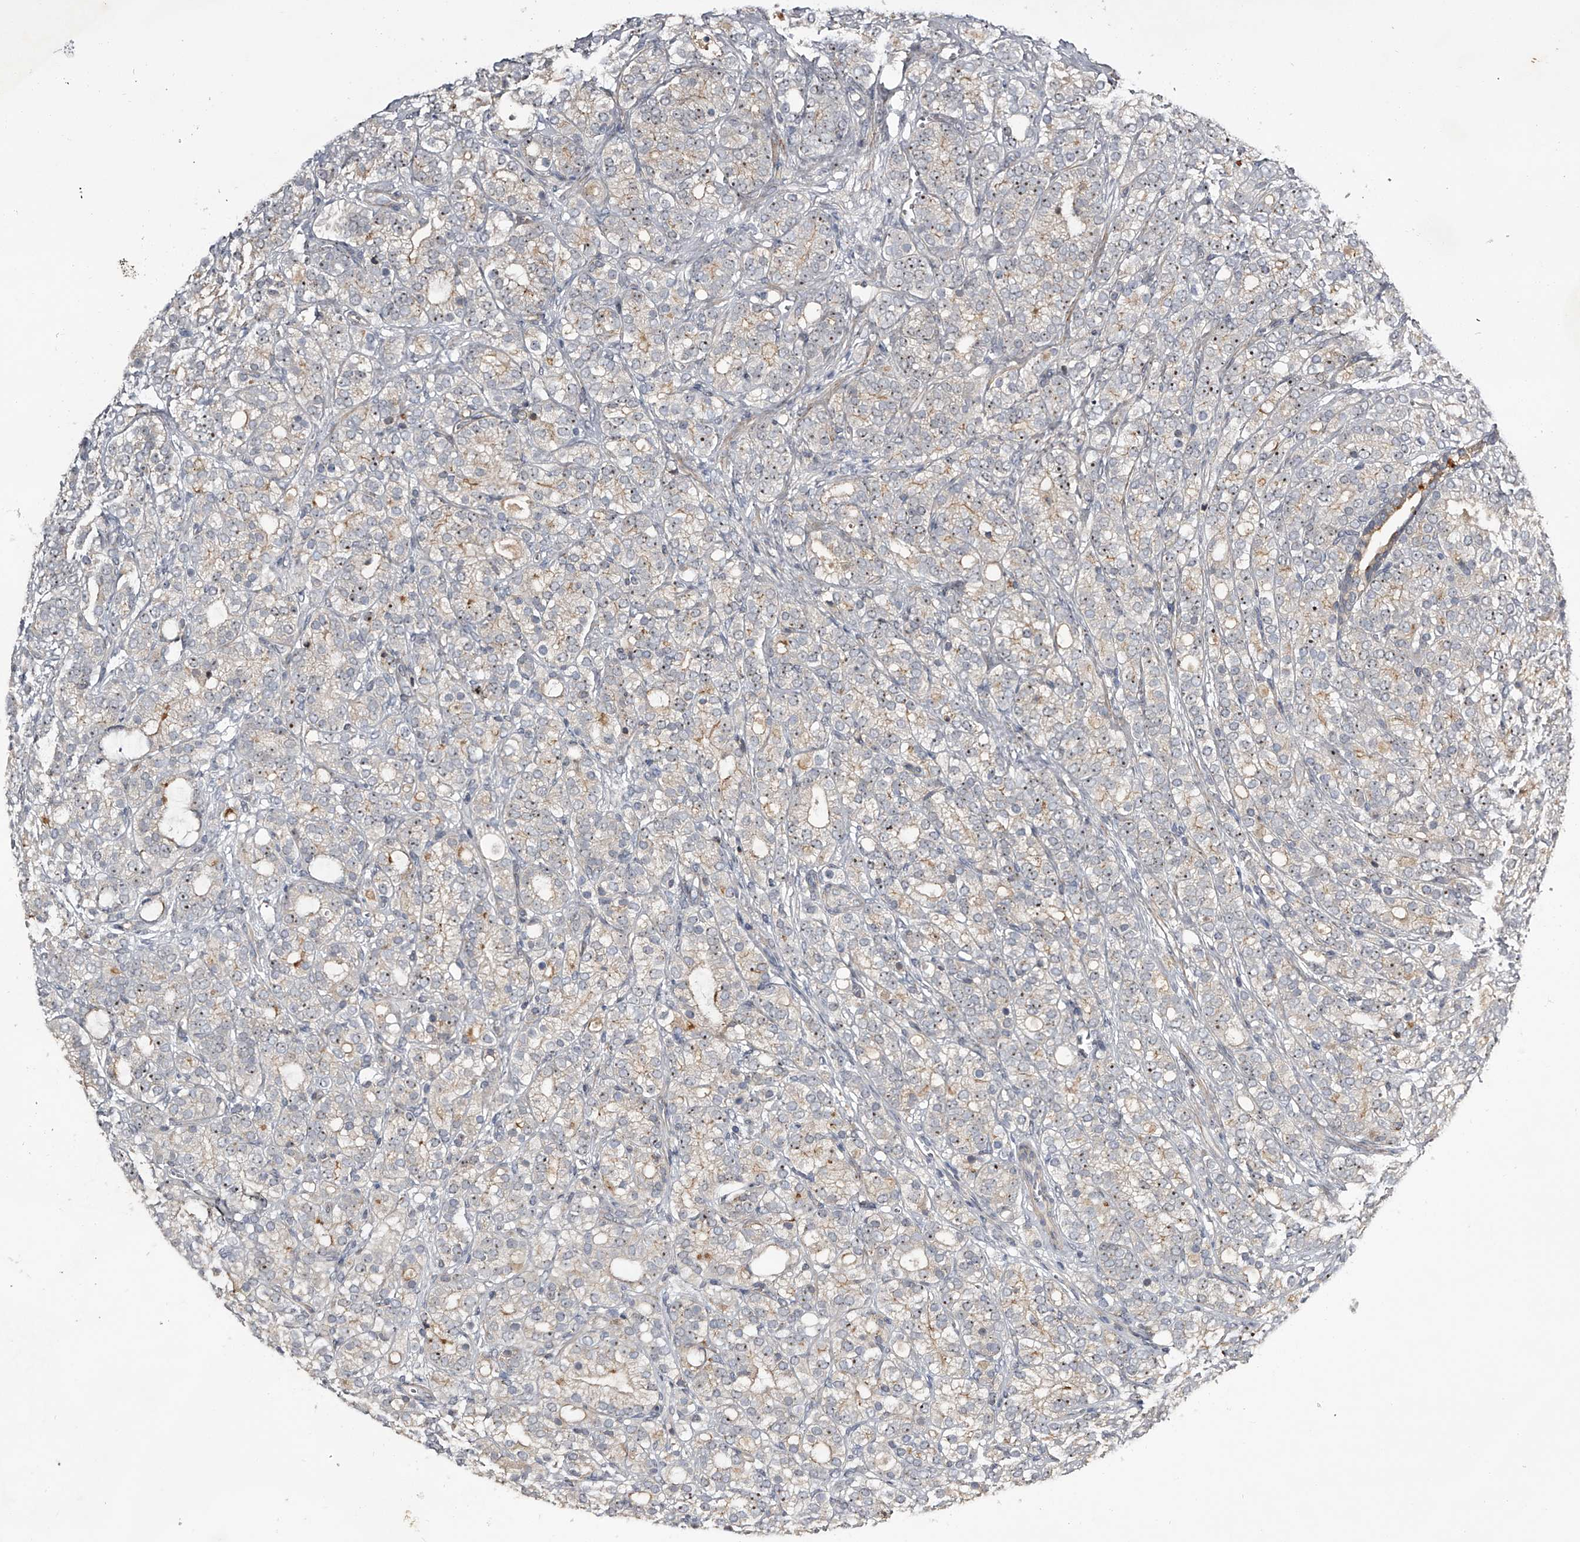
{"staining": {"intensity": "weak", "quantity": "25%-75%", "location": "nuclear"}, "tissue": "prostate cancer", "cell_type": "Tumor cells", "image_type": "cancer", "snomed": [{"axis": "morphology", "description": "Adenocarcinoma, High grade"}, {"axis": "topography", "description": "Prostate"}], "caption": "The image displays immunohistochemical staining of prostate cancer (adenocarcinoma (high-grade)). There is weak nuclear expression is identified in about 25%-75% of tumor cells.", "gene": "MDN1", "patient": {"sex": "male", "age": 57}}